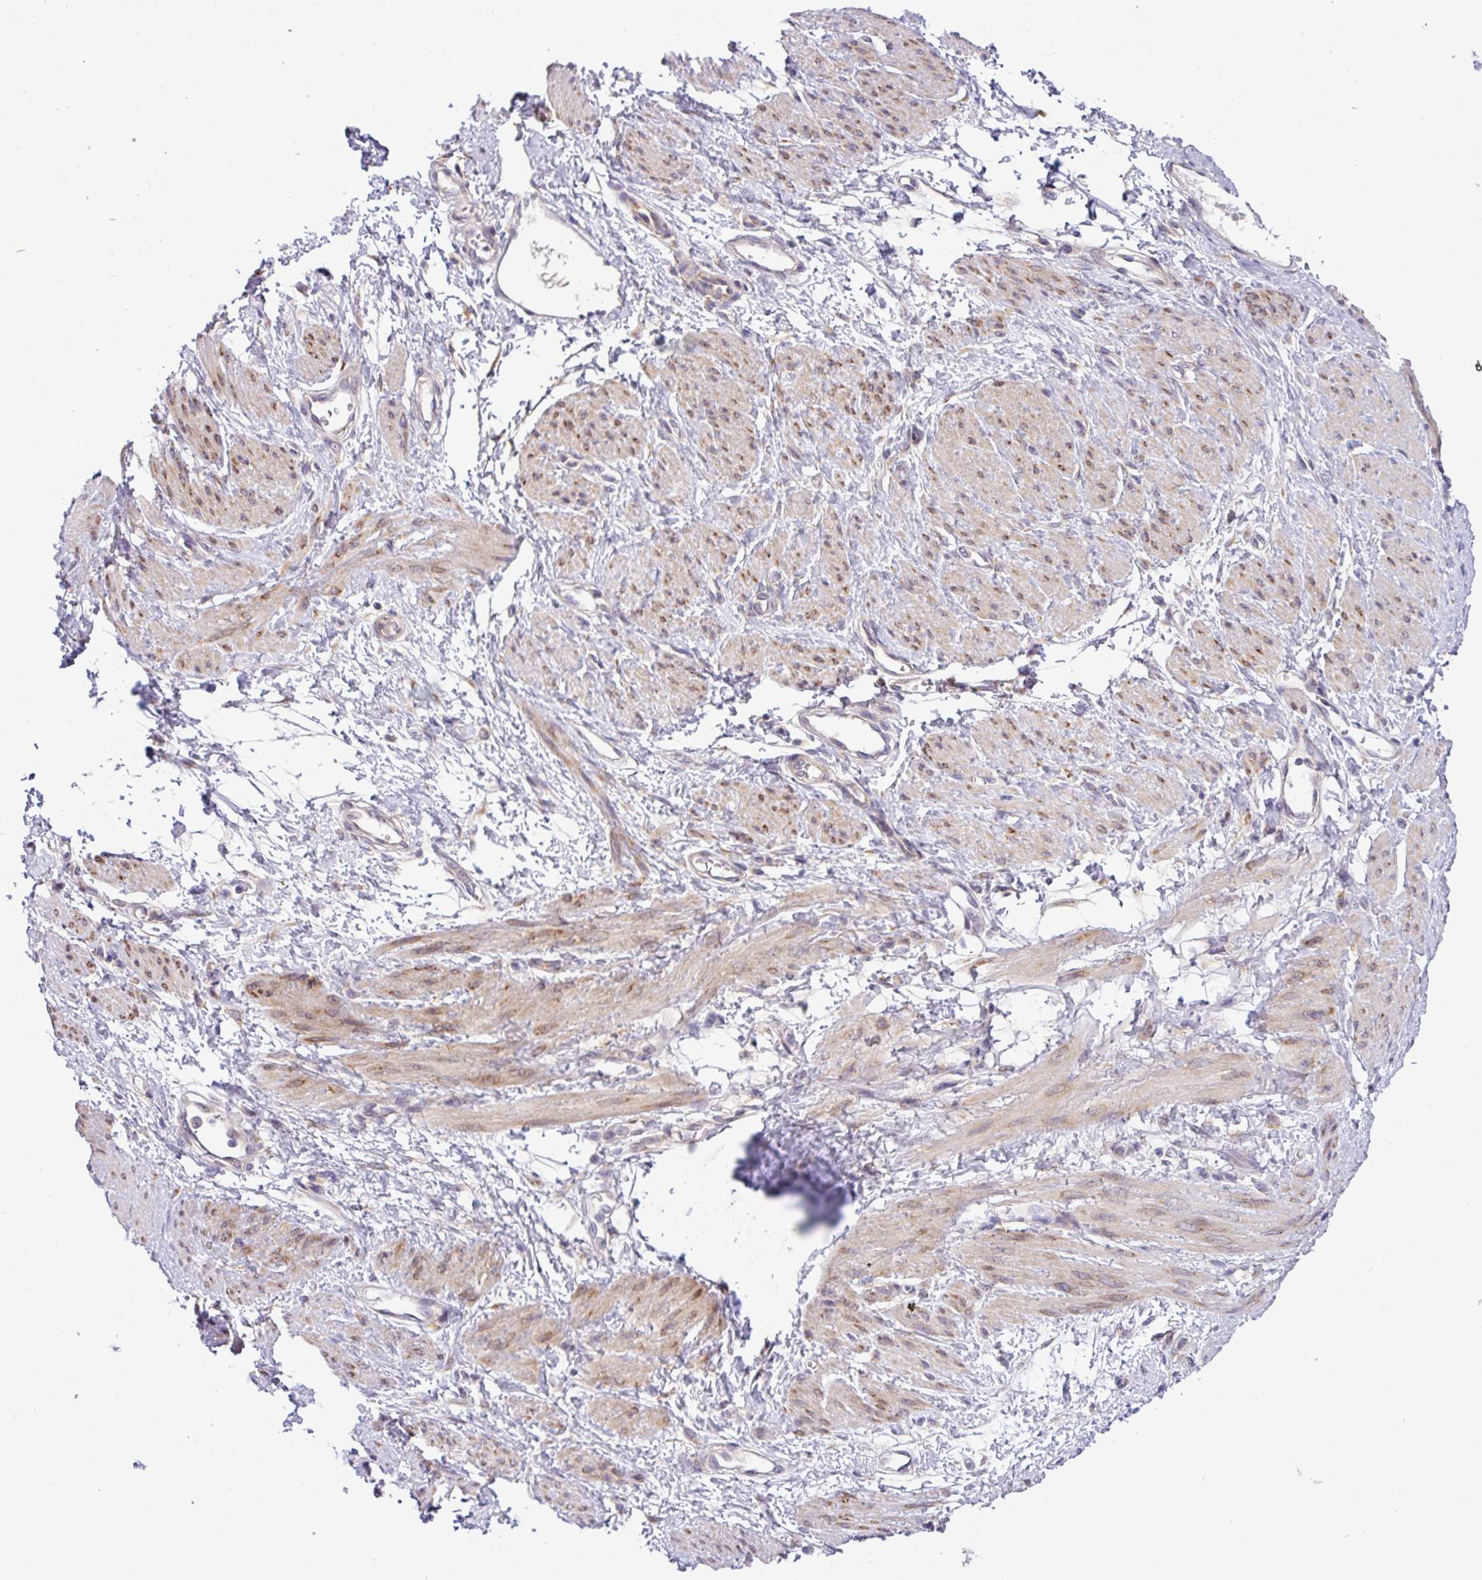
{"staining": {"intensity": "weak", "quantity": ">75%", "location": "cytoplasmic/membranous"}, "tissue": "smooth muscle", "cell_type": "Smooth muscle cells", "image_type": "normal", "snomed": [{"axis": "morphology", "description": "Normal tissue, NOS"}, {"axis": "topography", "description": "Smooth muscle"}, {"axis": "topography", "description": "Uterus"}], "caption": "A photomicrograph of smooth muscle stained for a protein demonstrates weak cytoplasmic/membranous brown staining in smooth muscle cells.", "gene": "TM2D2", "patient": {"sex": "female", "age": 39}}